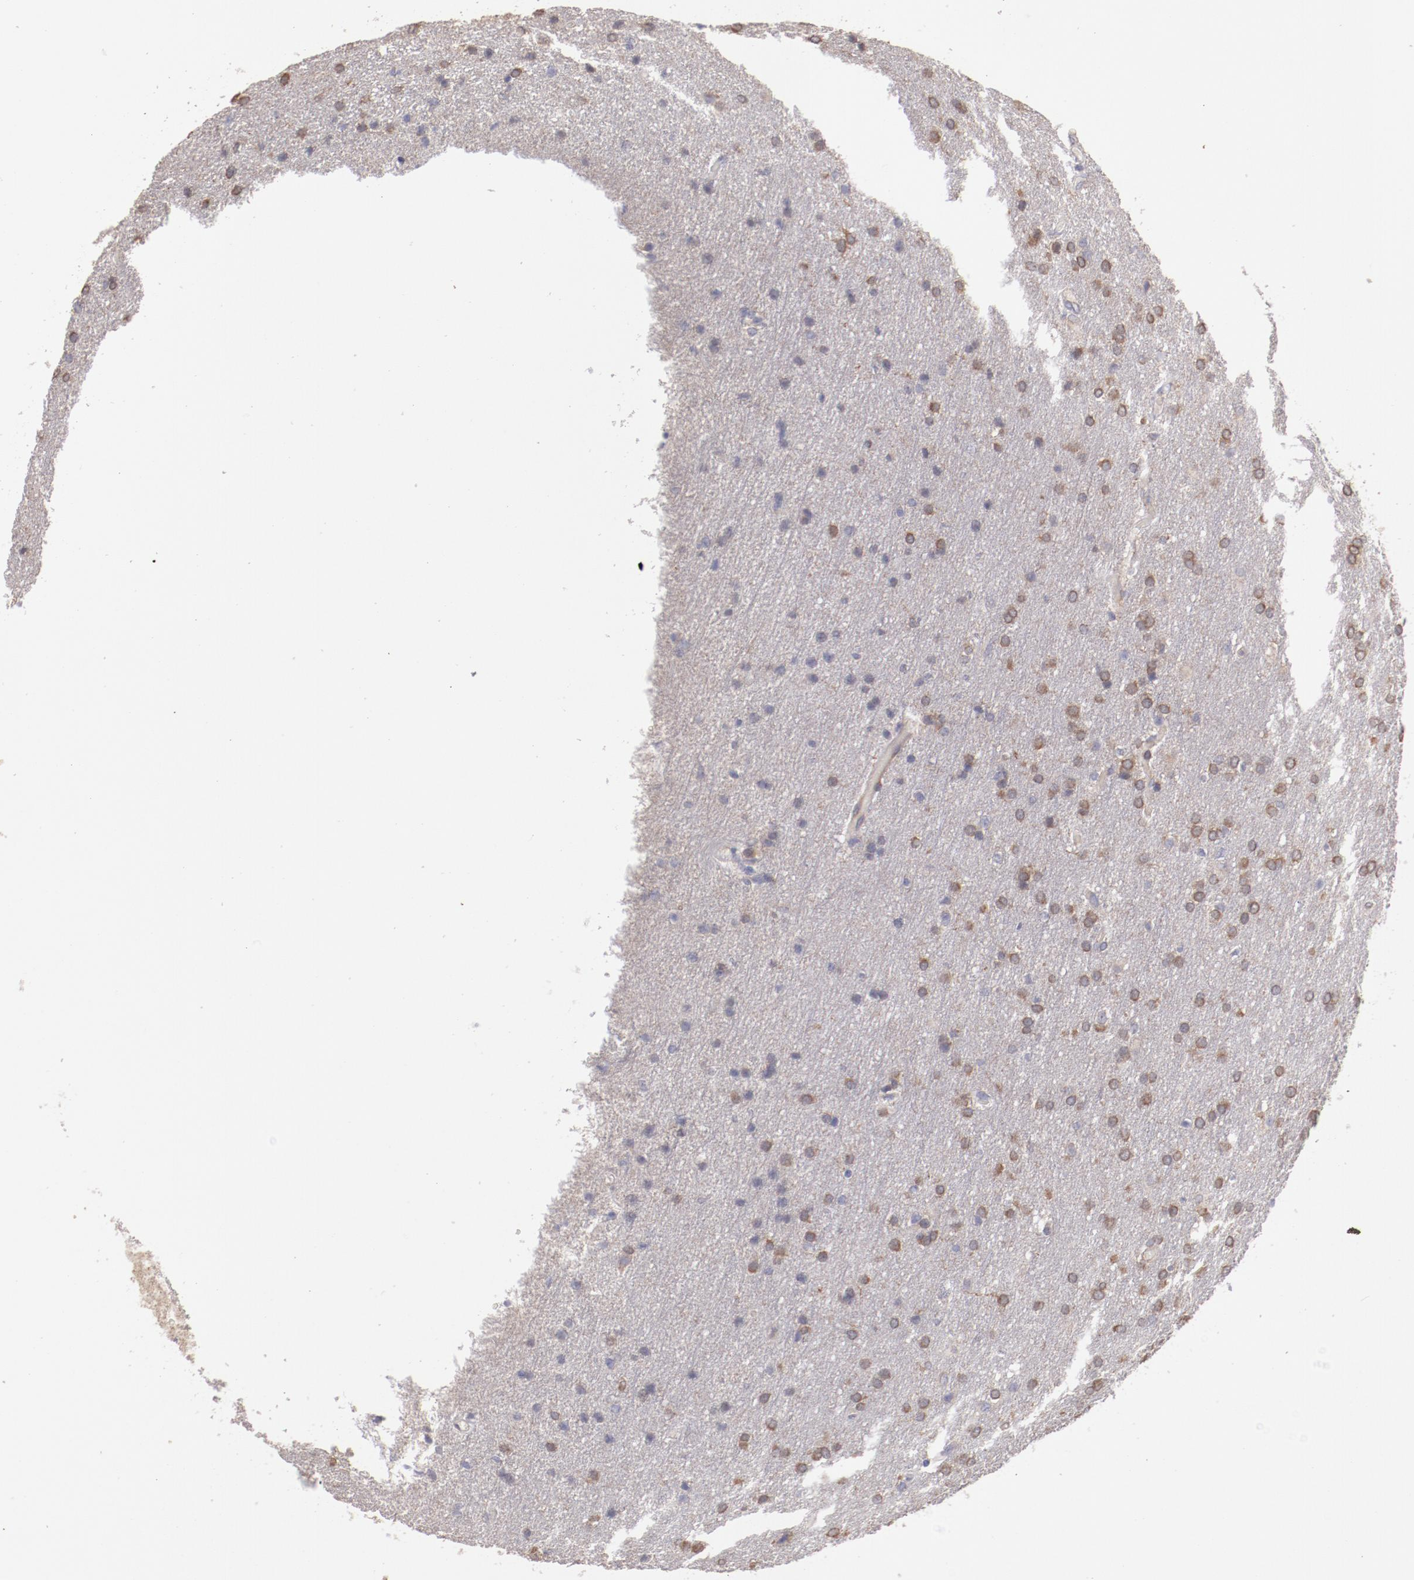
{"staining": {"intensity": "moderate", "quantity": "25%-75%", "location": "cytoplasmic/membranous"}, "tissue": "glioma", "cell_type": "Tumor cells", "image_type": "cancer", "snomed": [{"axis": "morphology", "description": "Glioma, malignant, Low grade"}, {"axis": "topography", "description": "Brain"}], "caption": "Protein staining of glioma tissue displays moderate cytoplasmic/membranous staining in approximately 25%-75% of tumor cells.", "gene": "ENTPD5", "patient": {"sex": "female", "age": 32}}